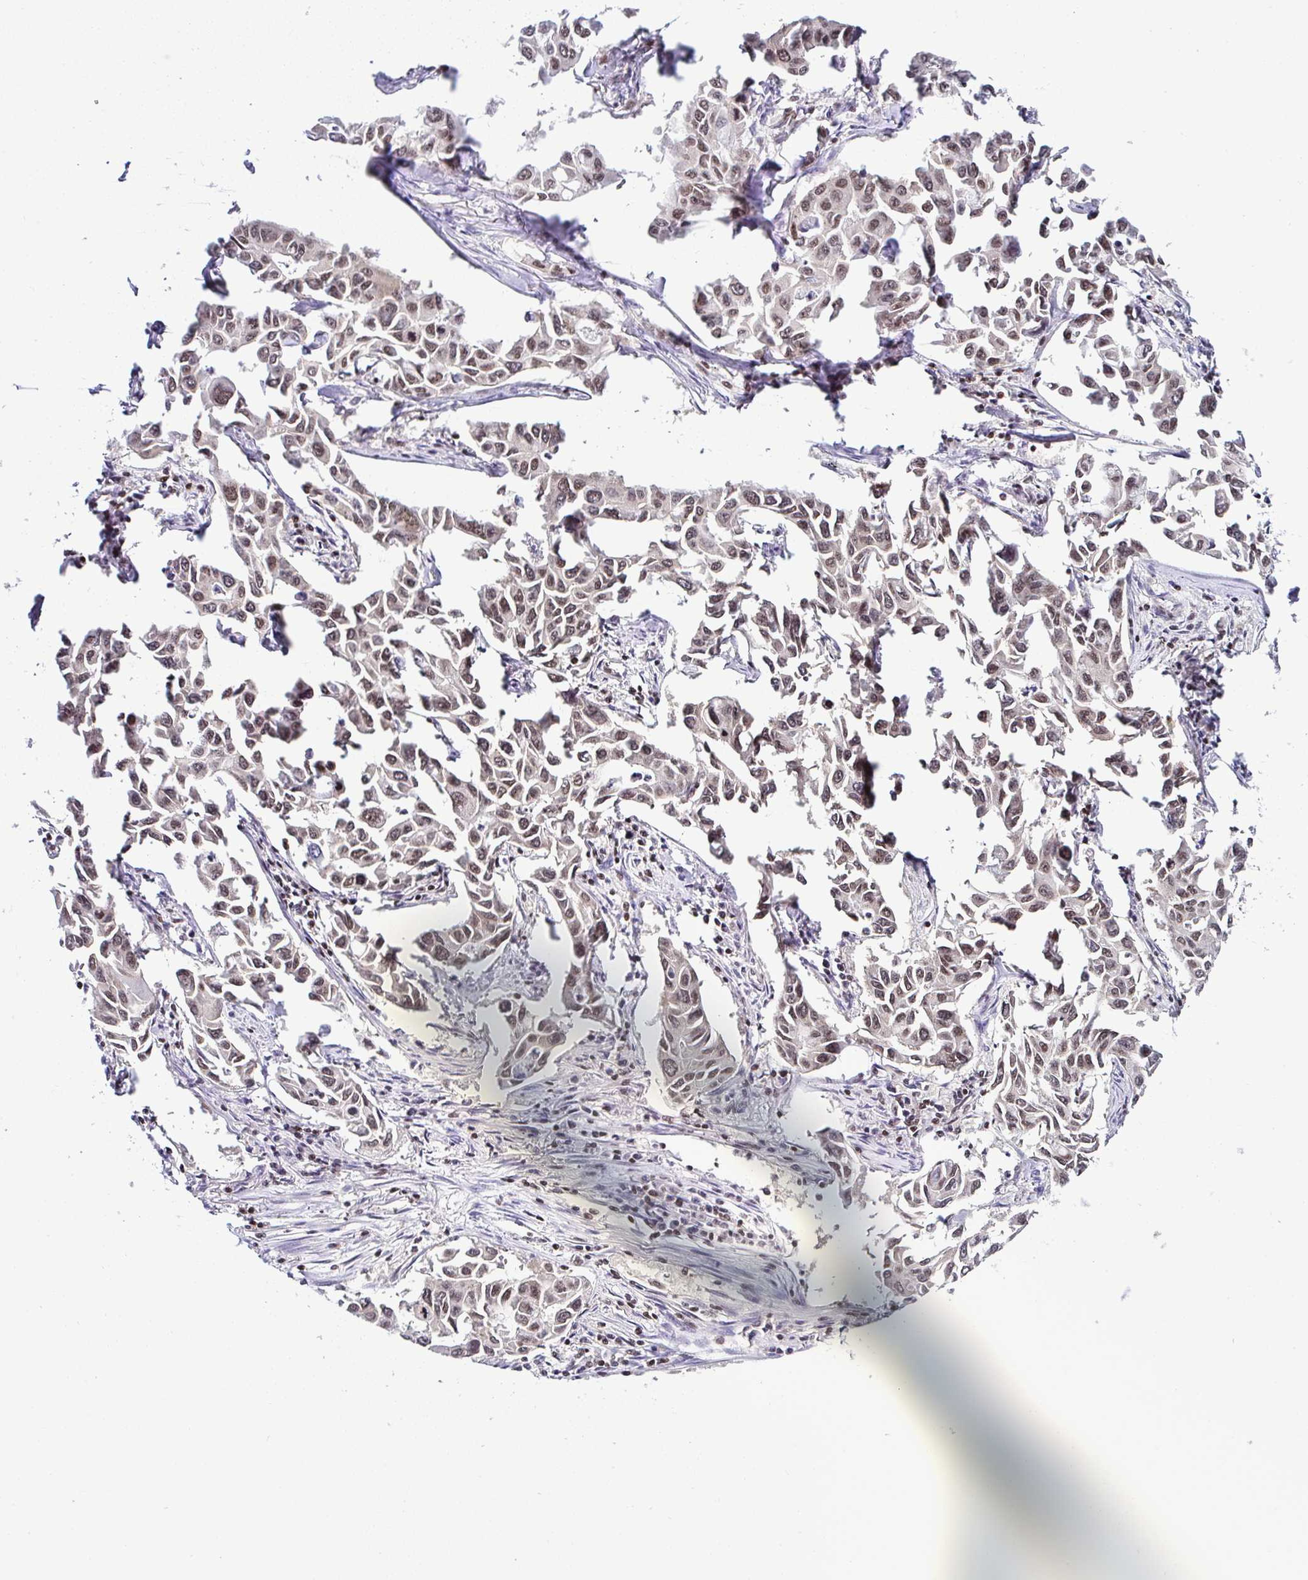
{"staining": {"intensity": "moderate", "quantity": ">75%", "location": "nuclear"}, "tissue": "lung cancer", "cell_type": "Tumor cells", "image_type": "cancer", "snomed": [{"axis": "morphology", "description": "Adenocarcinoma, NOS"}, {"axis": "topography", "description": "Lung"}], "caption": "Approximately >75% of tumor cells in lung cancer (adenocarcinoma) display moderate nuclear protein expression as visualized by brown immunohistochemical staining.", "gene": "DR1", "patient": {"sex": "male", "age": 64}}